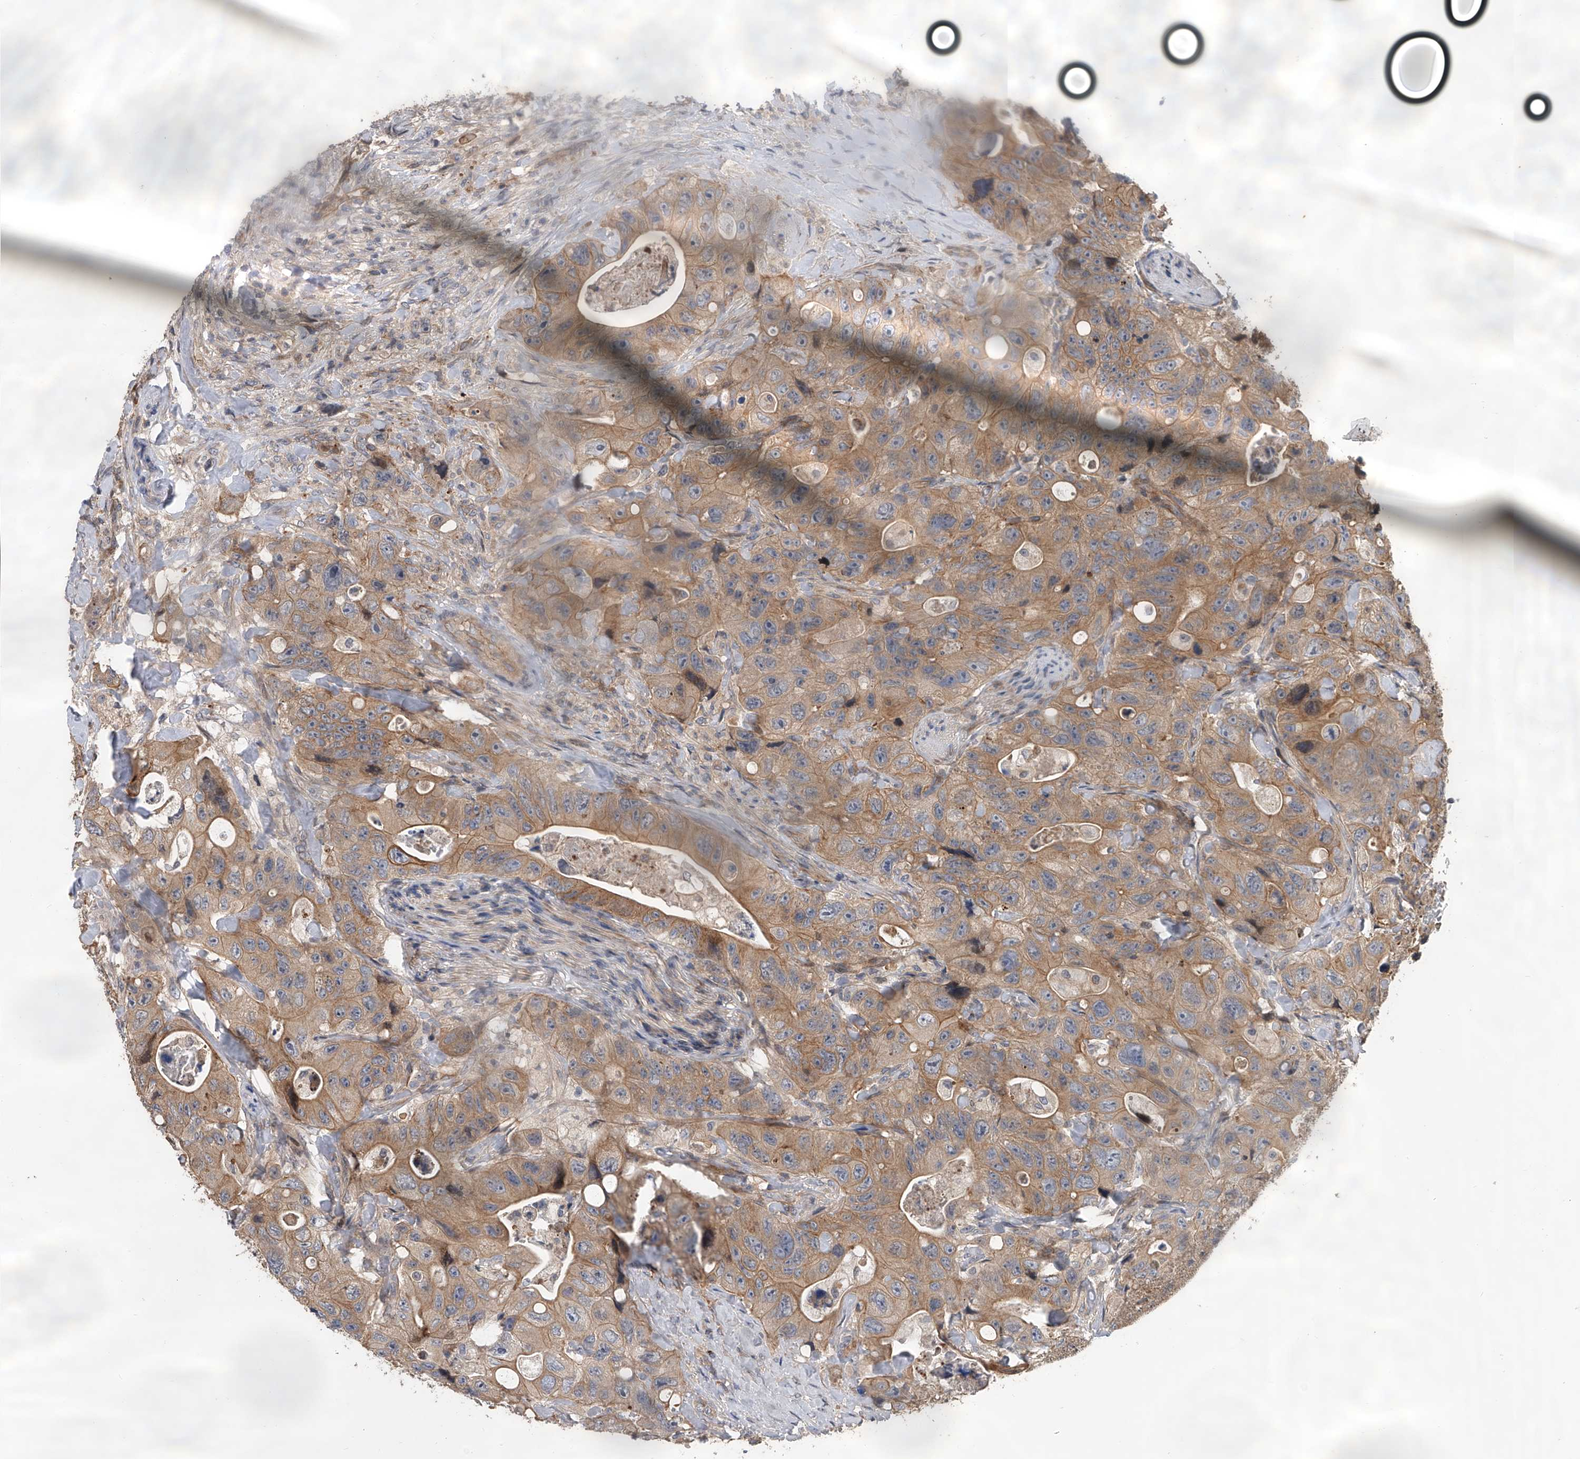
{"staining": {"intensity": "moderate", "quantity": ">75%", "location": "cytoplasmic/membranous"}, "tissue": "colorectal cancer", "cell_type": "Tumor cells", "image_type": "cancer", "snomed": [{"axis": "morphology", "description": "Adenocarcinoma, NOS"}, {"axis": "topography", "description": "Colon"}], "caption": "A high-resolution micrograph shows IHC staining of colorectal adenocarcinoma, which reveals moderate cytoplasmic/membranous expression in approximately >75% of tumor cells.", "gene": "USP47", "patient": {"sex": "female", "age": 46}}